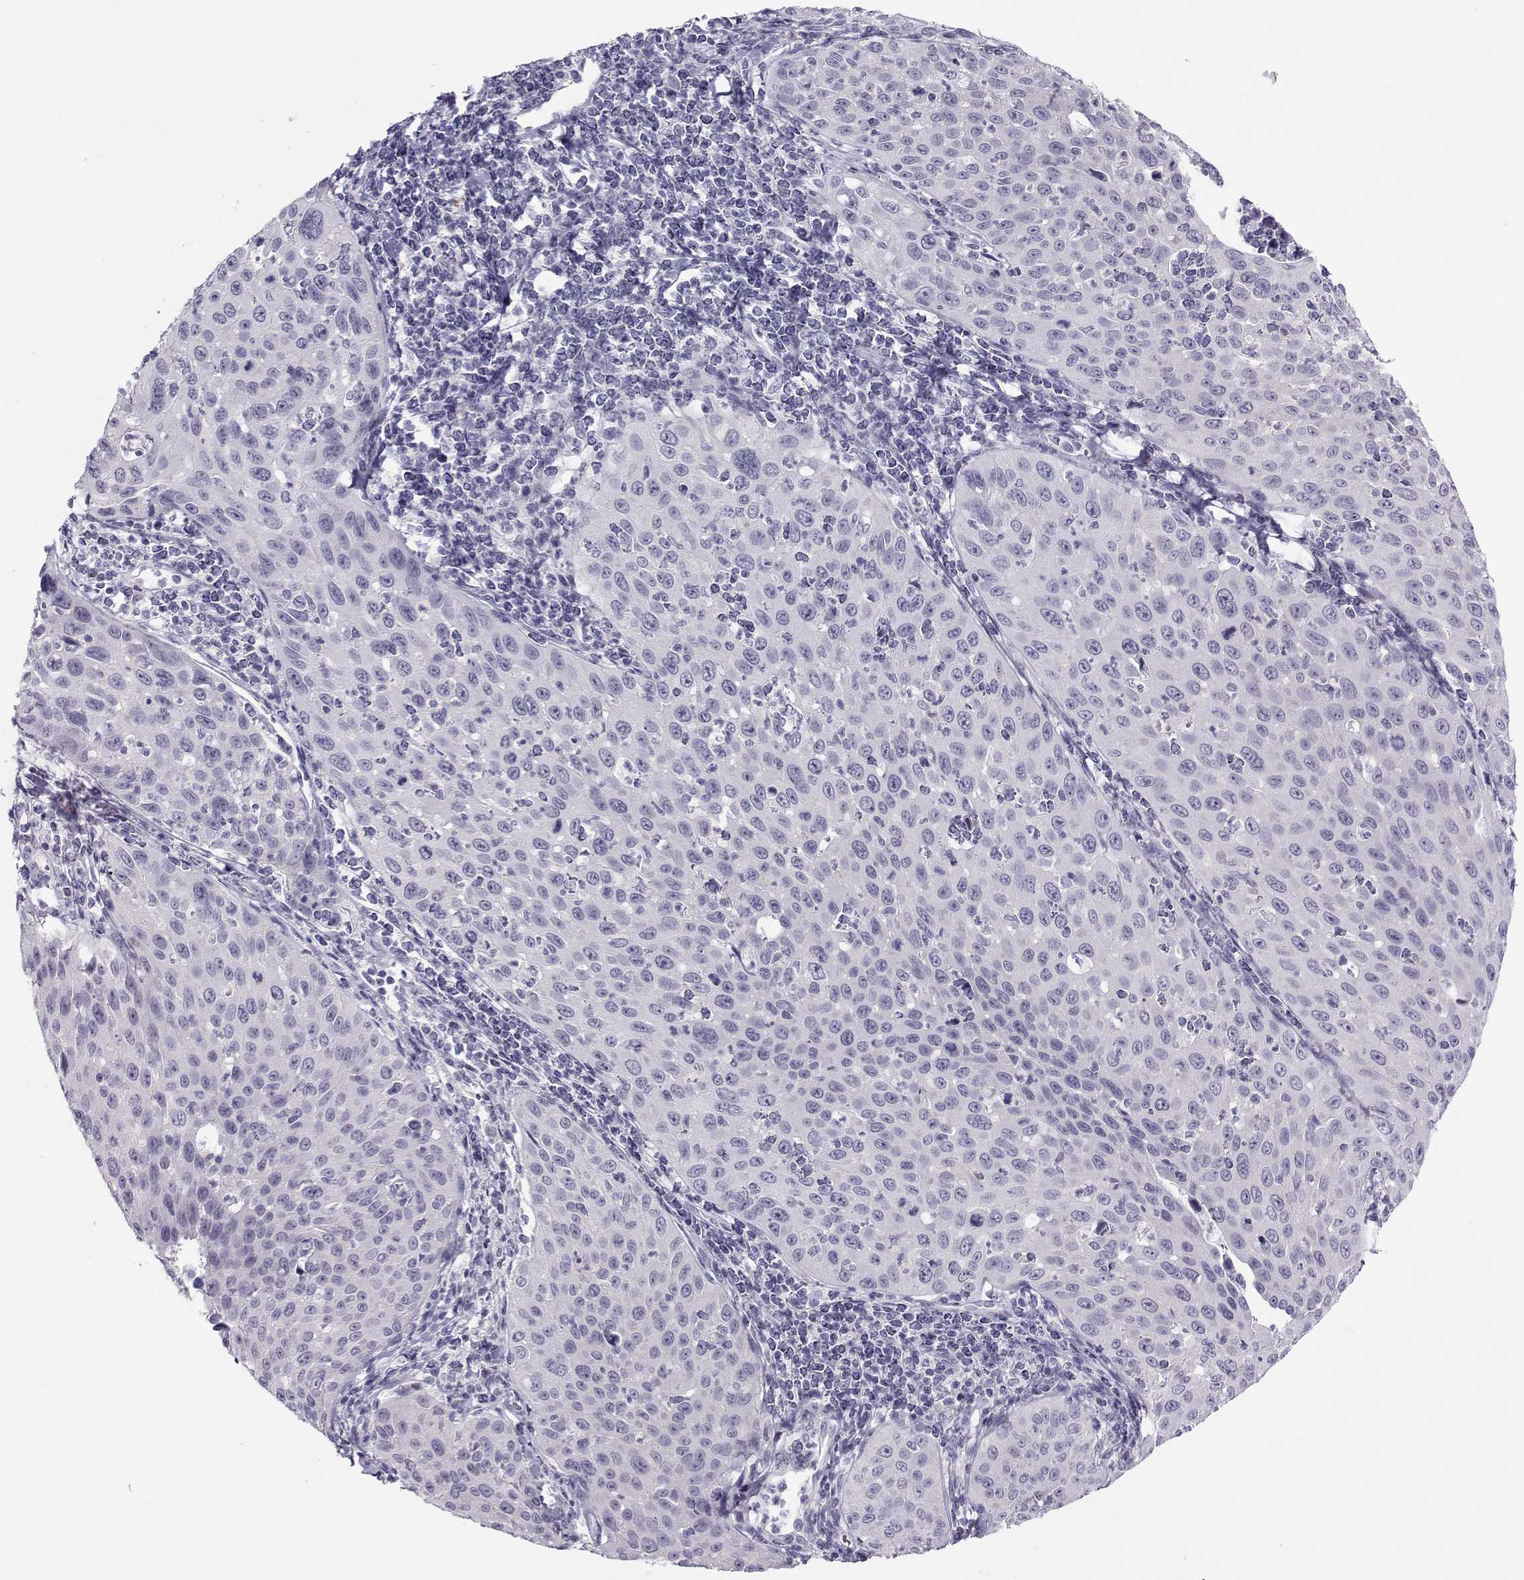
{"staining": {"intensity": "negative", "quantity": "none", "location": "none"}, "tissue": "cervical cancer", "cell_type": "Tumor cells", "image_type": "cancer", "snomed": [{"axis": "morphology", "description": "Squamous cell carcinoma, NOS"}, {"axis": "topography", "description": "Cervix"}], "caption": "IHC photomicrograph of human cervical squamous cell carcinoma stained for a protein (brown), which exhibits no staining in tumor cells. Brightfield microscopy of immunohistochemistry stained with DAB (brown) and hematoxylin (blue), captured at high magnification.", "gene": "TRPM7", "patient": {"sex": "female", "age": 26}}